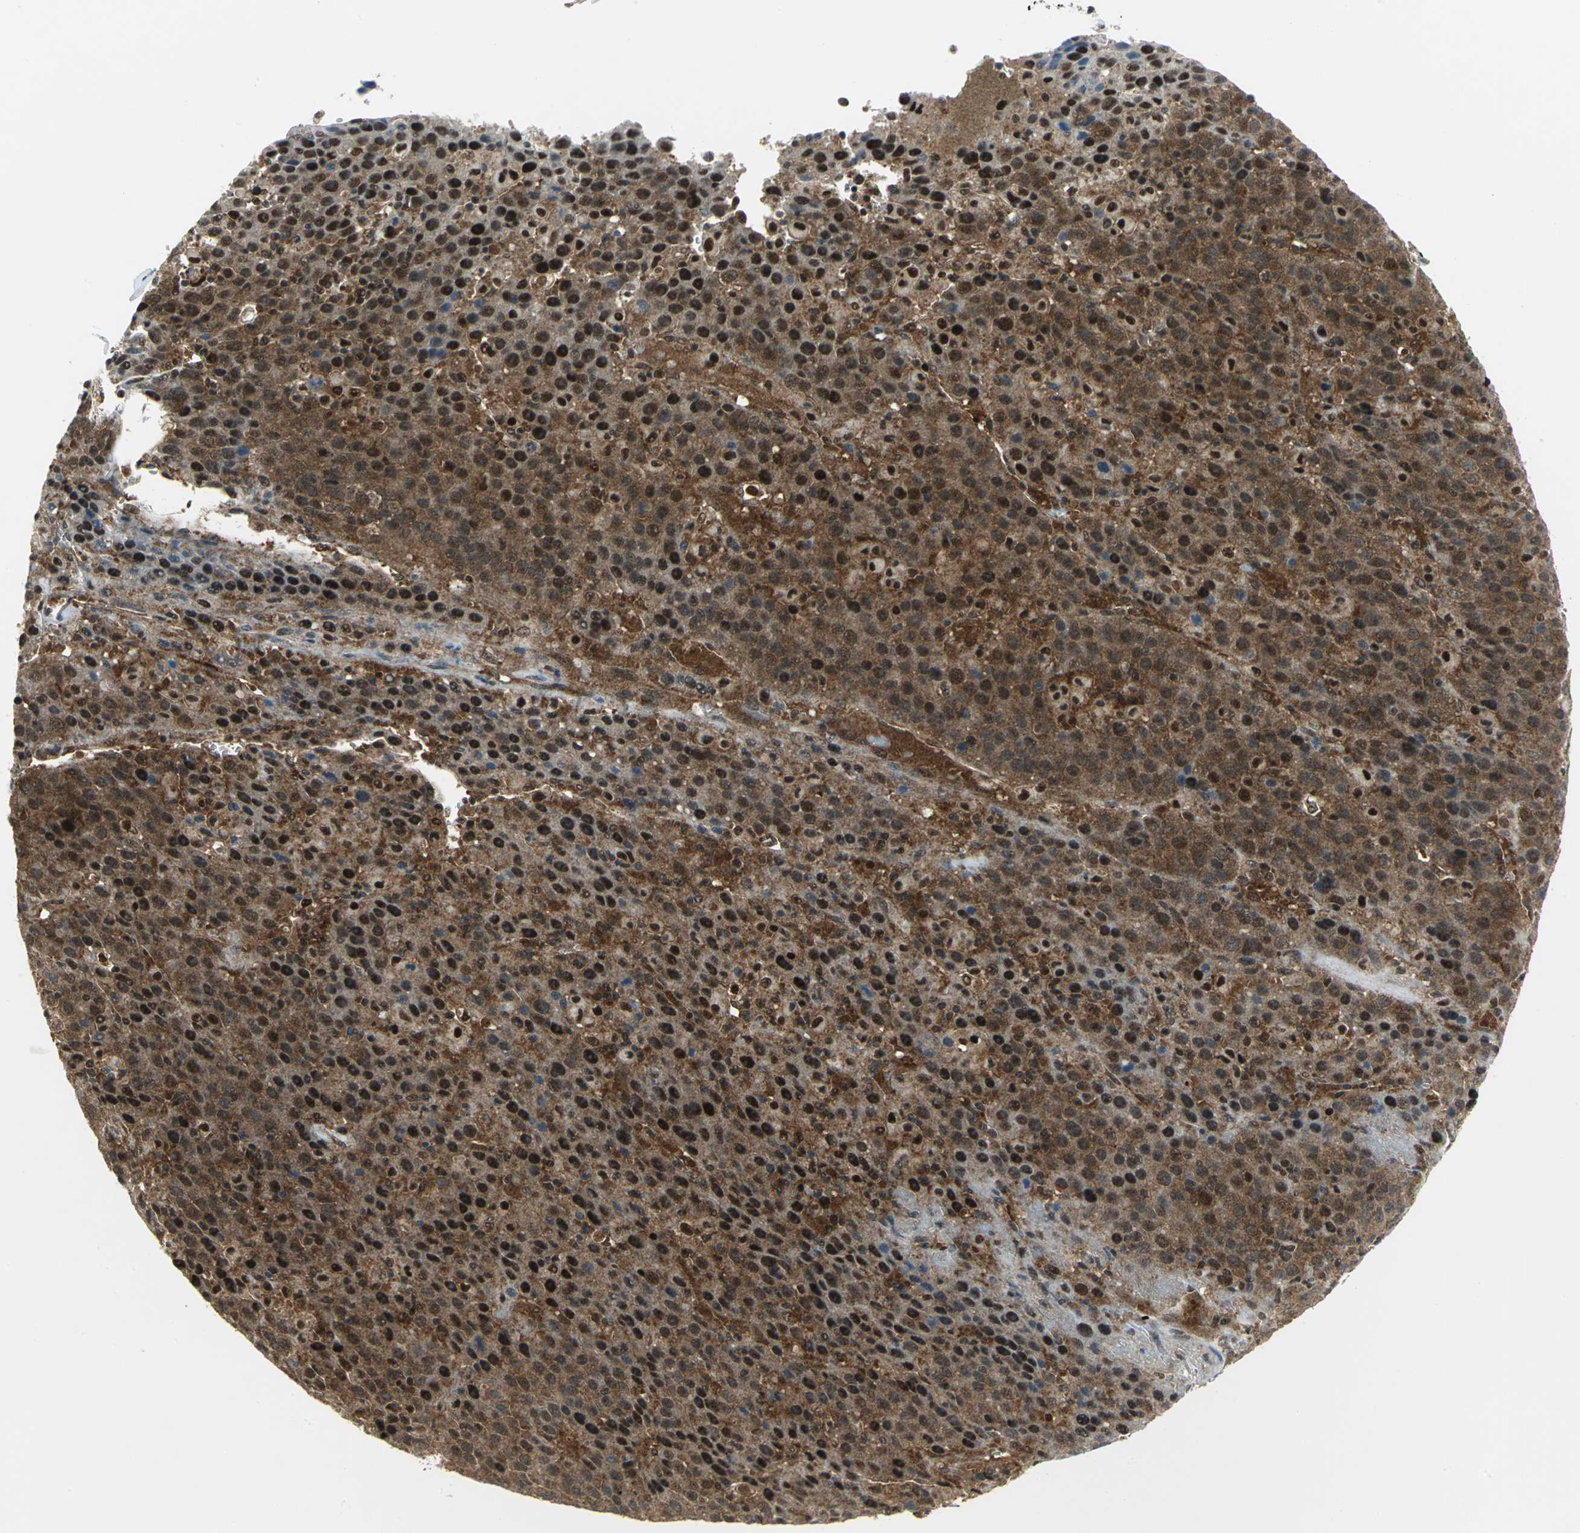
{"staining": {"intensity": "moderate", "quantity": ">75%", "location": "cytoplasmic/membranous,nuclear"}, "tissue": "liver cancer", "cell_type": "Tumor cells", "image_type": "cancer", "snomed": [{"axis": "morphology", "description": "Carcinoma, Hepatocellular, NOS"}, {"axis": "topography", "description": "Liver"}], "caption": "Immunohistochemical staining of human liver cancer (hepatocellular carcinoma) reveals medium levels of moderate cytoplasmic/membranous and nuclear staining in about >75% of tumor cells.", "gene": "PSMA4", "patient": {"sex": "female", "age": 53}}